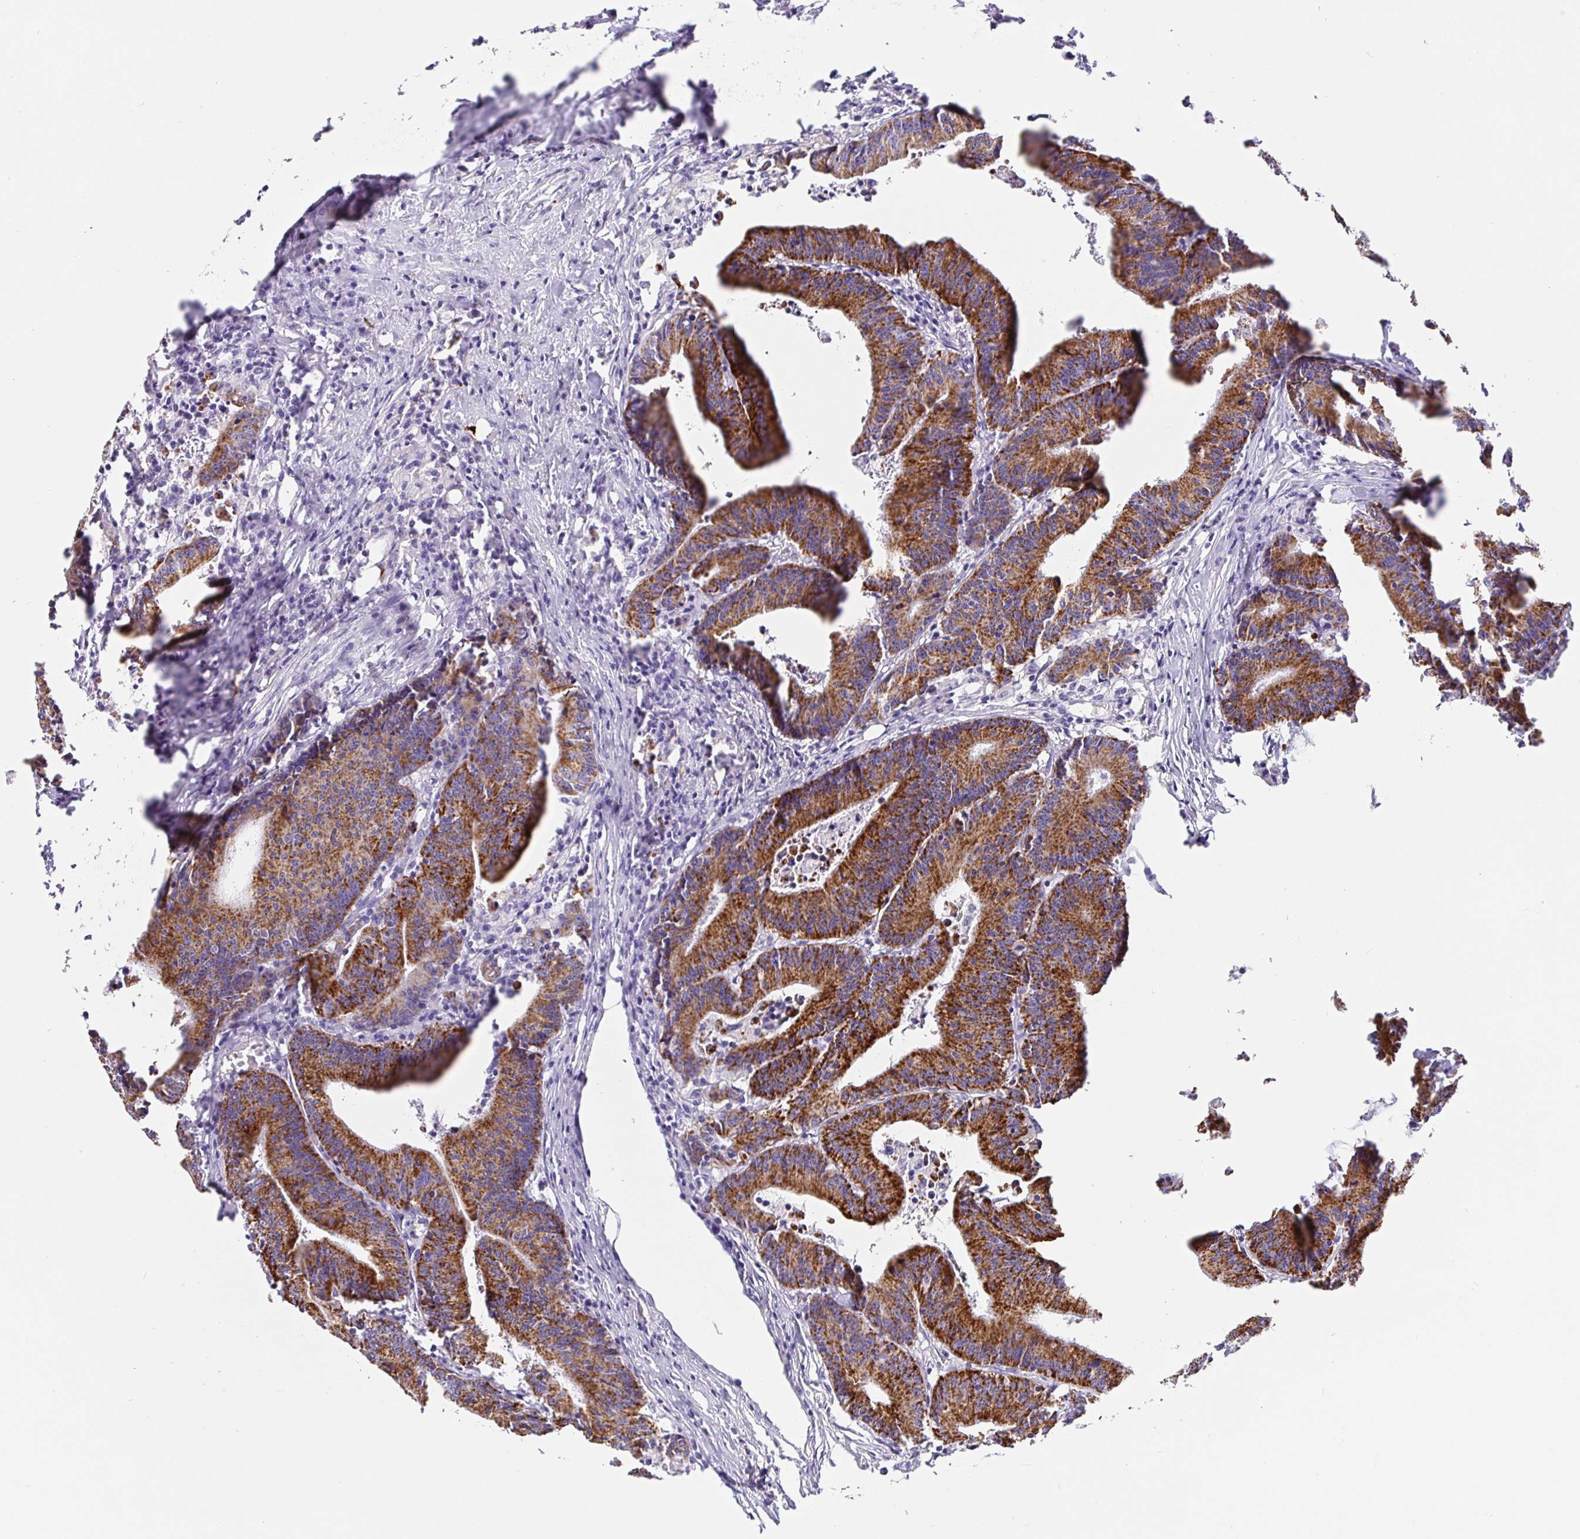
{"staining": {"intensity": "strong", "quantity": ">75%", "location": "cytoplasmic/membranous"}, "tissue": "colorectal cancer", "cell_type": "Tumor cells", "image_type": "cancer", "snomed": [{"axis": "morphology", "description": "Adenocarcinoma, NOS"}, {"axis": "topography", "description": "Colon"}], "caption": "About >75% of tumor cells in adenocarcinoma (colorectal) reveal strong cytoplasmic/membranous protein expression as visualized by brown immunohistochemical staining.", "gene": "MAOA", "patient": {"sex": "female", "age": 78}}